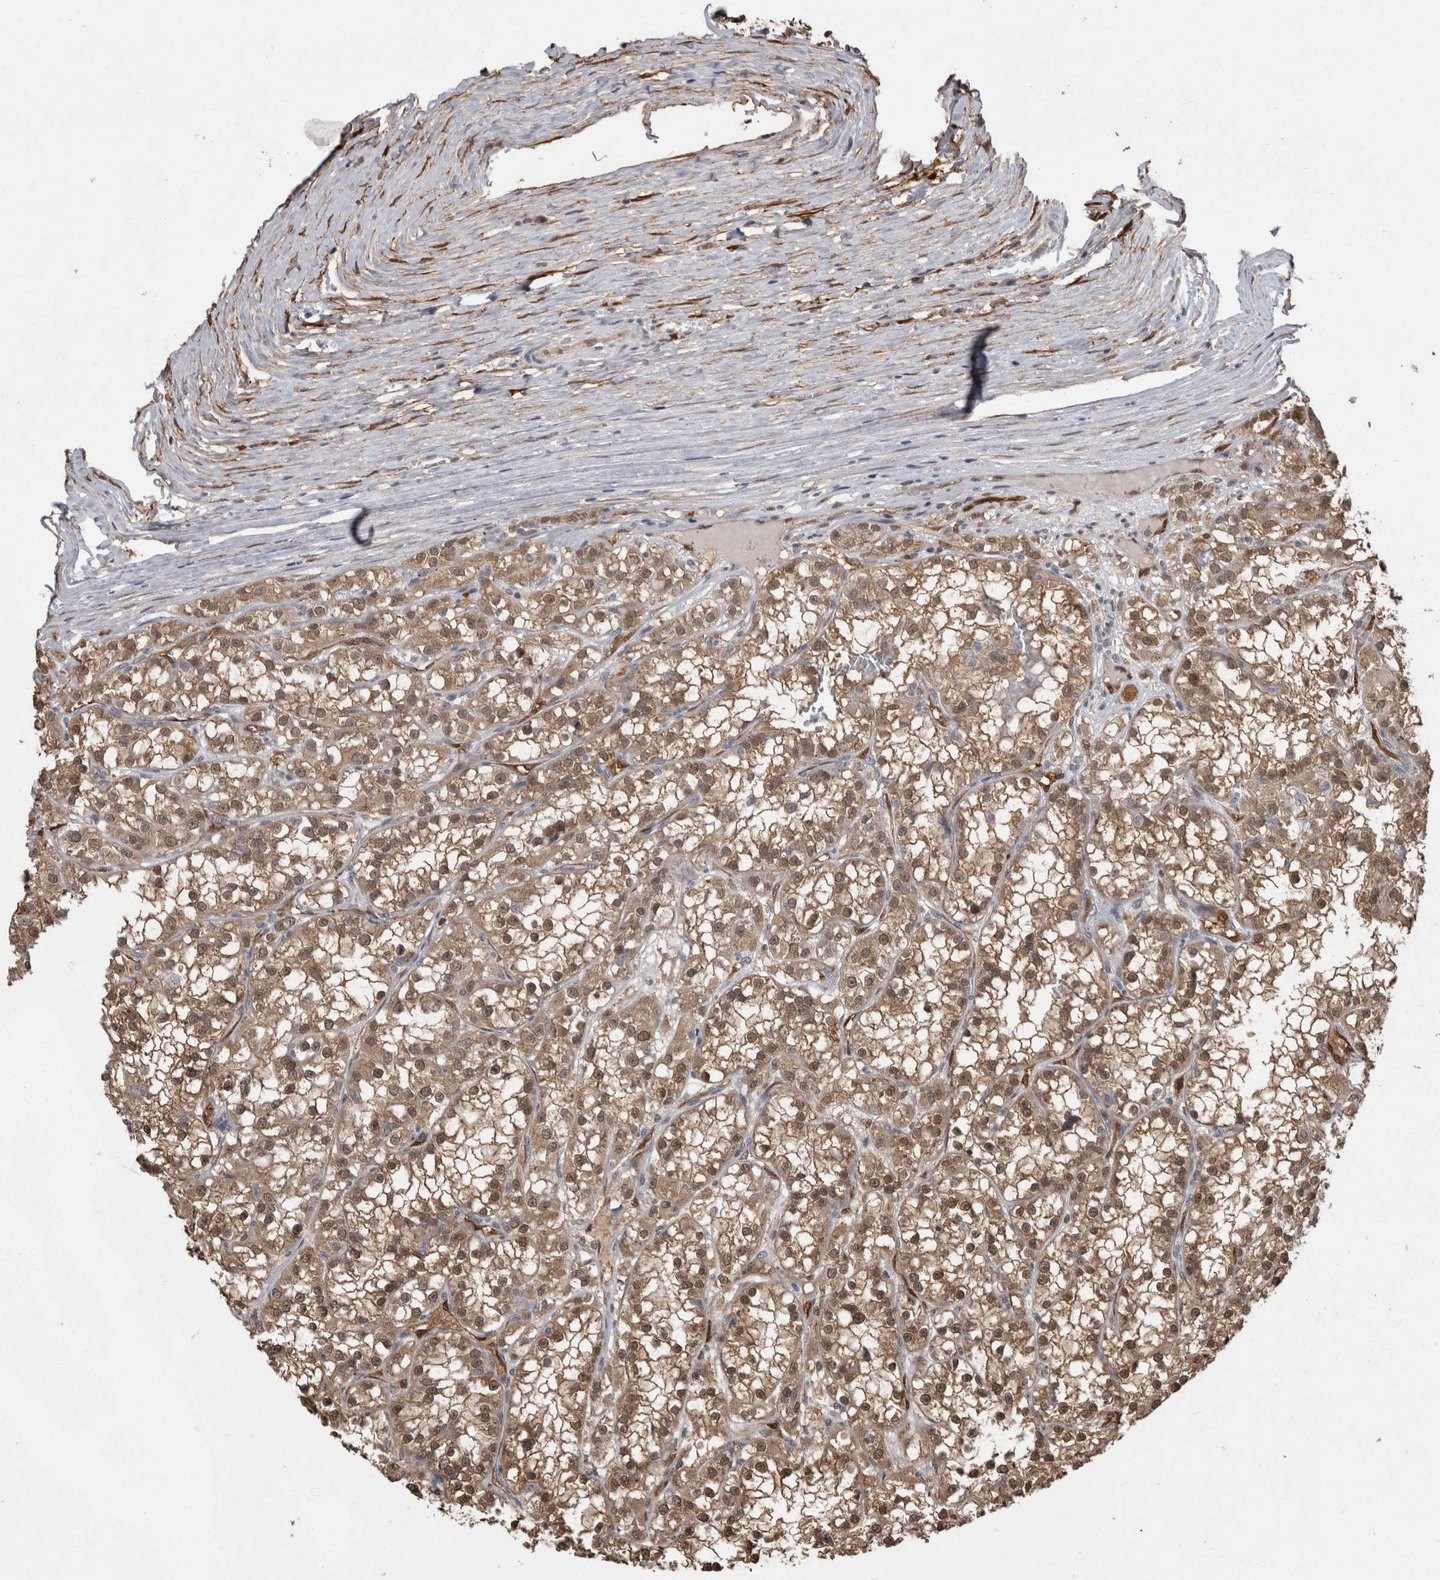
{"staining": {"intensity": "weak", "quantity": ">75%", "location": "cytoplasmic/membranous,nuclear"}, "tissue": "renal cancer", "cell_type": "Tumor cells", "image_type": "cancer", "snomed": [{"axis": "morphology", "description": "Adenocarcinoma, NOS"}, {"axis": "topography", "description": "Kidney"}], "caption": "About >75% of tumor cells in human renal cancer (adenocarcinoma) display weak cytoplasmic/membranous and nuclear protein expression as visualized by brown immunohistochemical staining.", "gene": "LXN", "patient": {"sex": "female", "age": 52}}